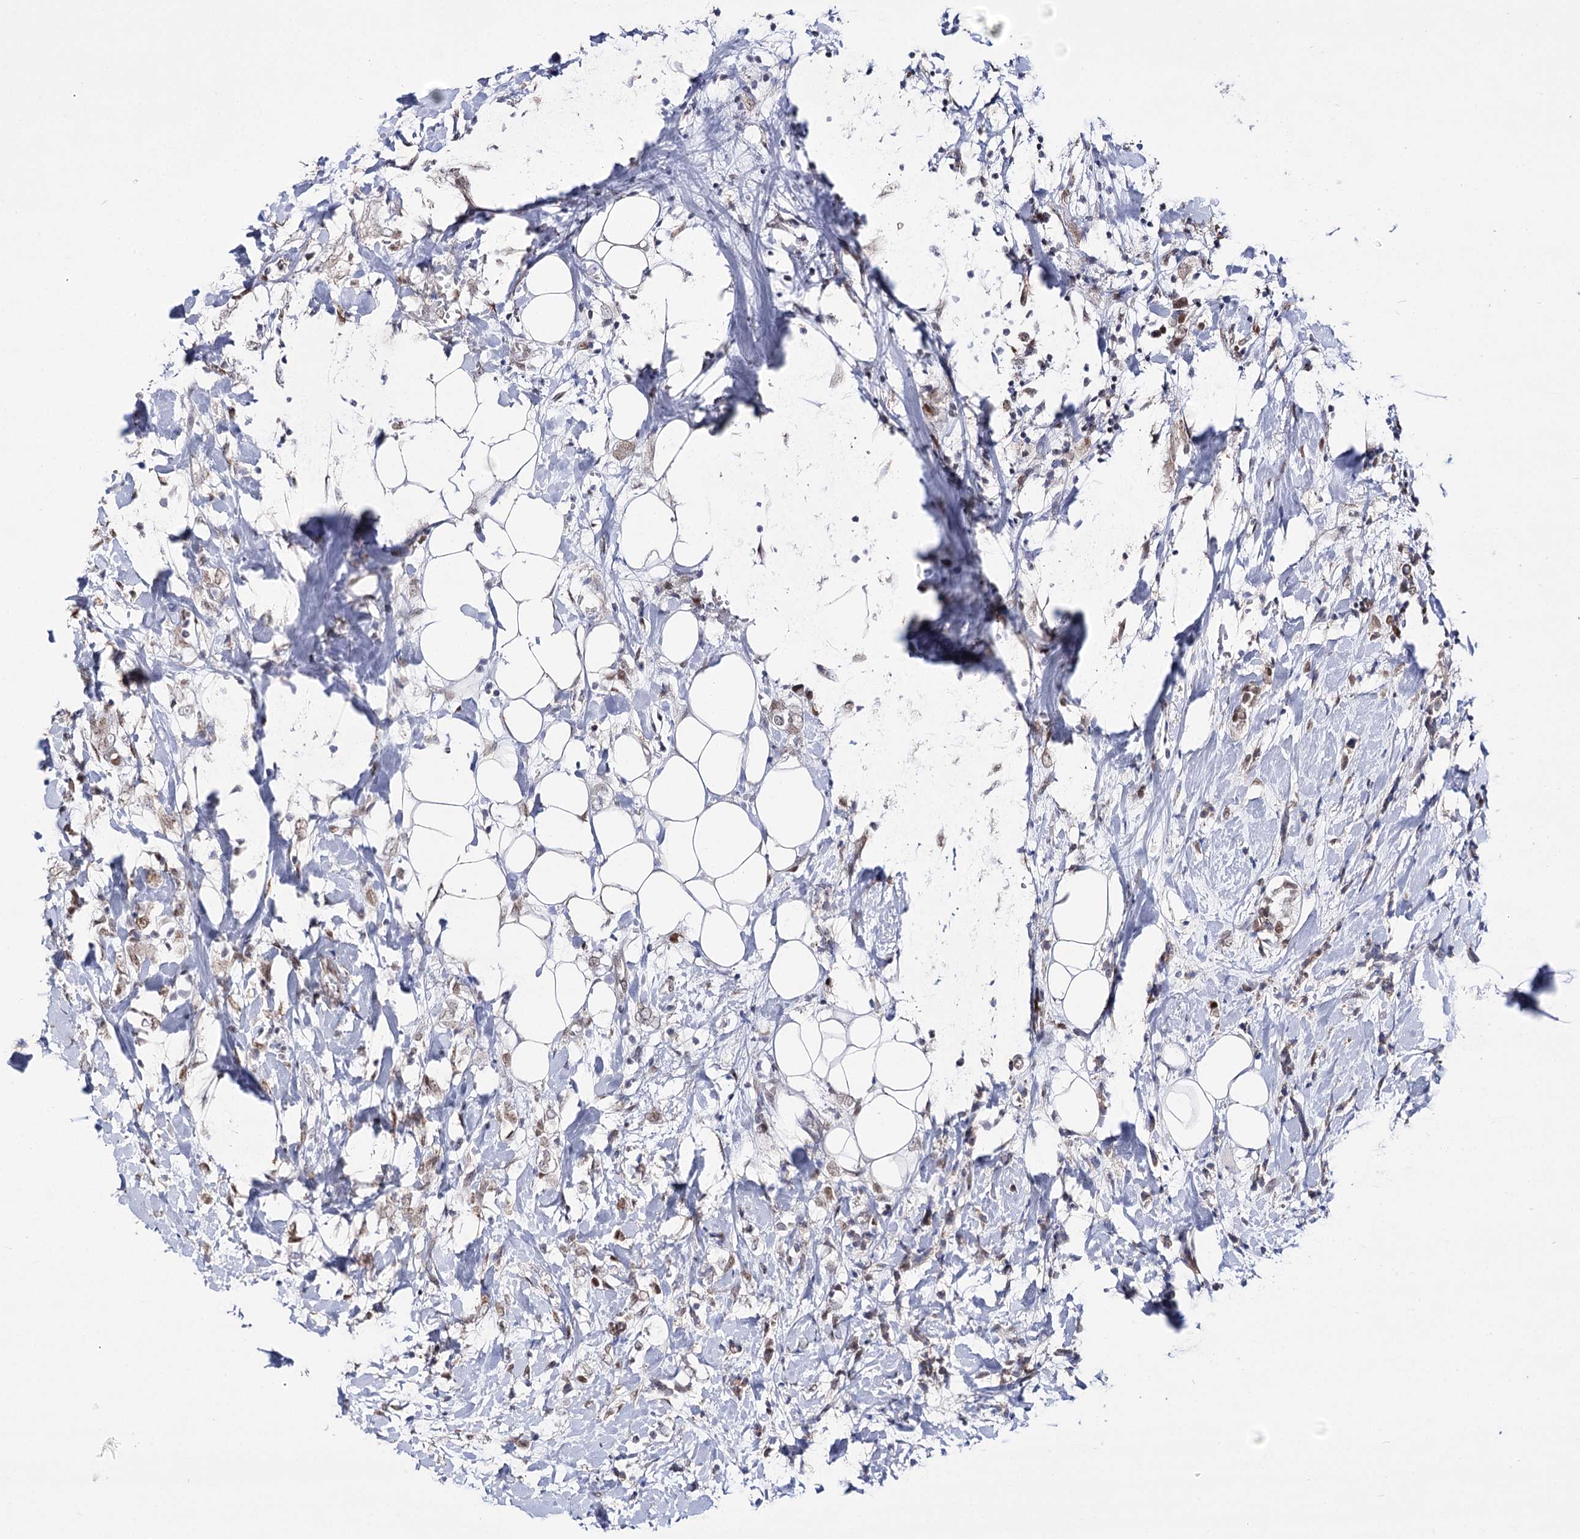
{"staining": {"intensity": "weak", "quantity": ">75%", "location": "nuclear"}, "tissue": "breast cancer", "cell_type": "Tumor cells", "image_type": "cancer", "snomed": [{"axis": "morphology", "description": "Normal tissue, NOS"}, {"axis": "morphology", "description": "Lobular carcinoma"}, {"axis": "topography", "description": "Breast"}], "caption": "Immunohistochemistry (IHC) photomicrograph of neoplastic tissue: breast cancer stained using immunohistochemistry shows low levels of weak protein expression localized specifically in the nuclear of tumor cells, appearing as a nuclear brown color.", "gene": "VGLL4", "patient": {"sex": "female", "age": 47}}